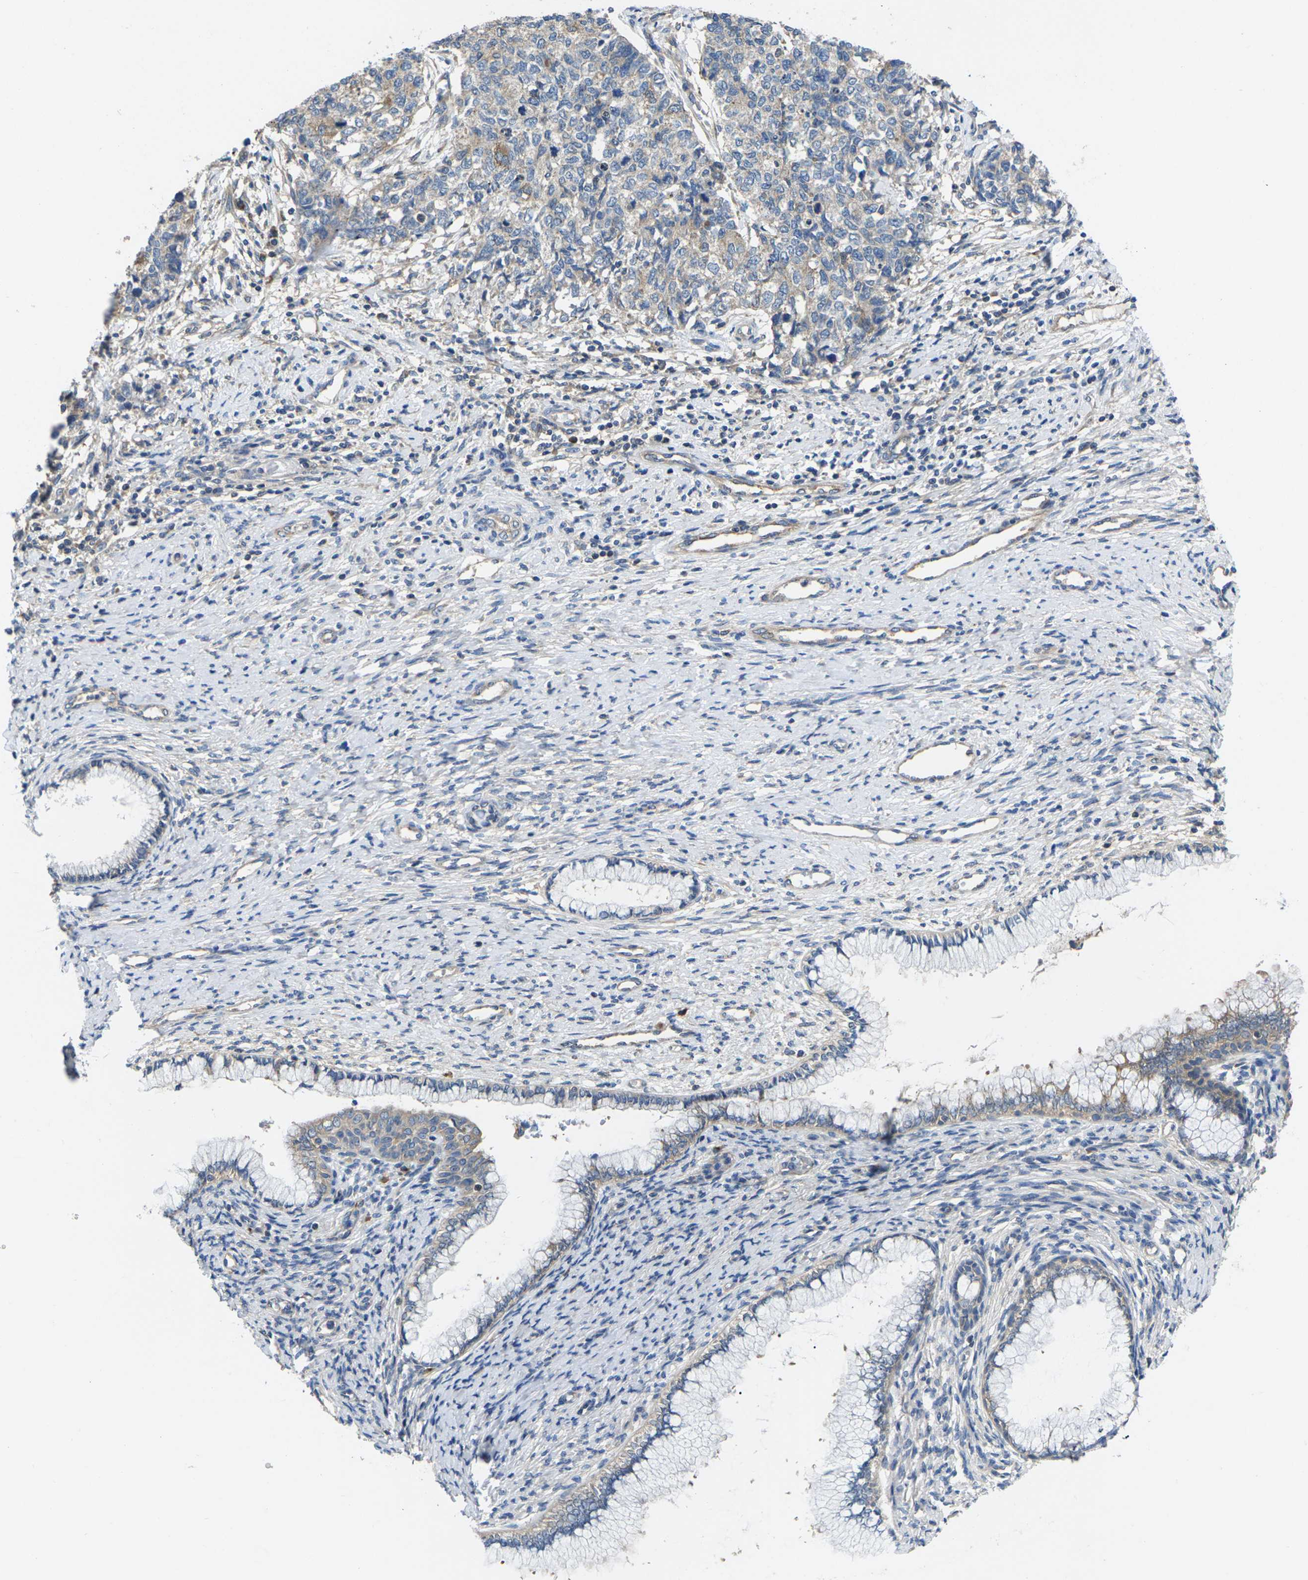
{"staining": {"intensity": "weak", "quantity": "<25%", "location": "cytoplasmic/membranous"}, "tissue": "cervical cancer", "cell_type": "Tumor cells", "image_type": "cancer", "snomed": [{"axis": "morphology", "description": "Squamous cell carcinoma, NOS"}, {"axis": "topography", "description": "Cervix"}], "caption": "DAB immunohistochemical staining of cervical squamous cell carcinoma reveals no significant expression in tumor cells.", "gene": "TMCC2", "patient": {"sex": "female", "age": 63}}